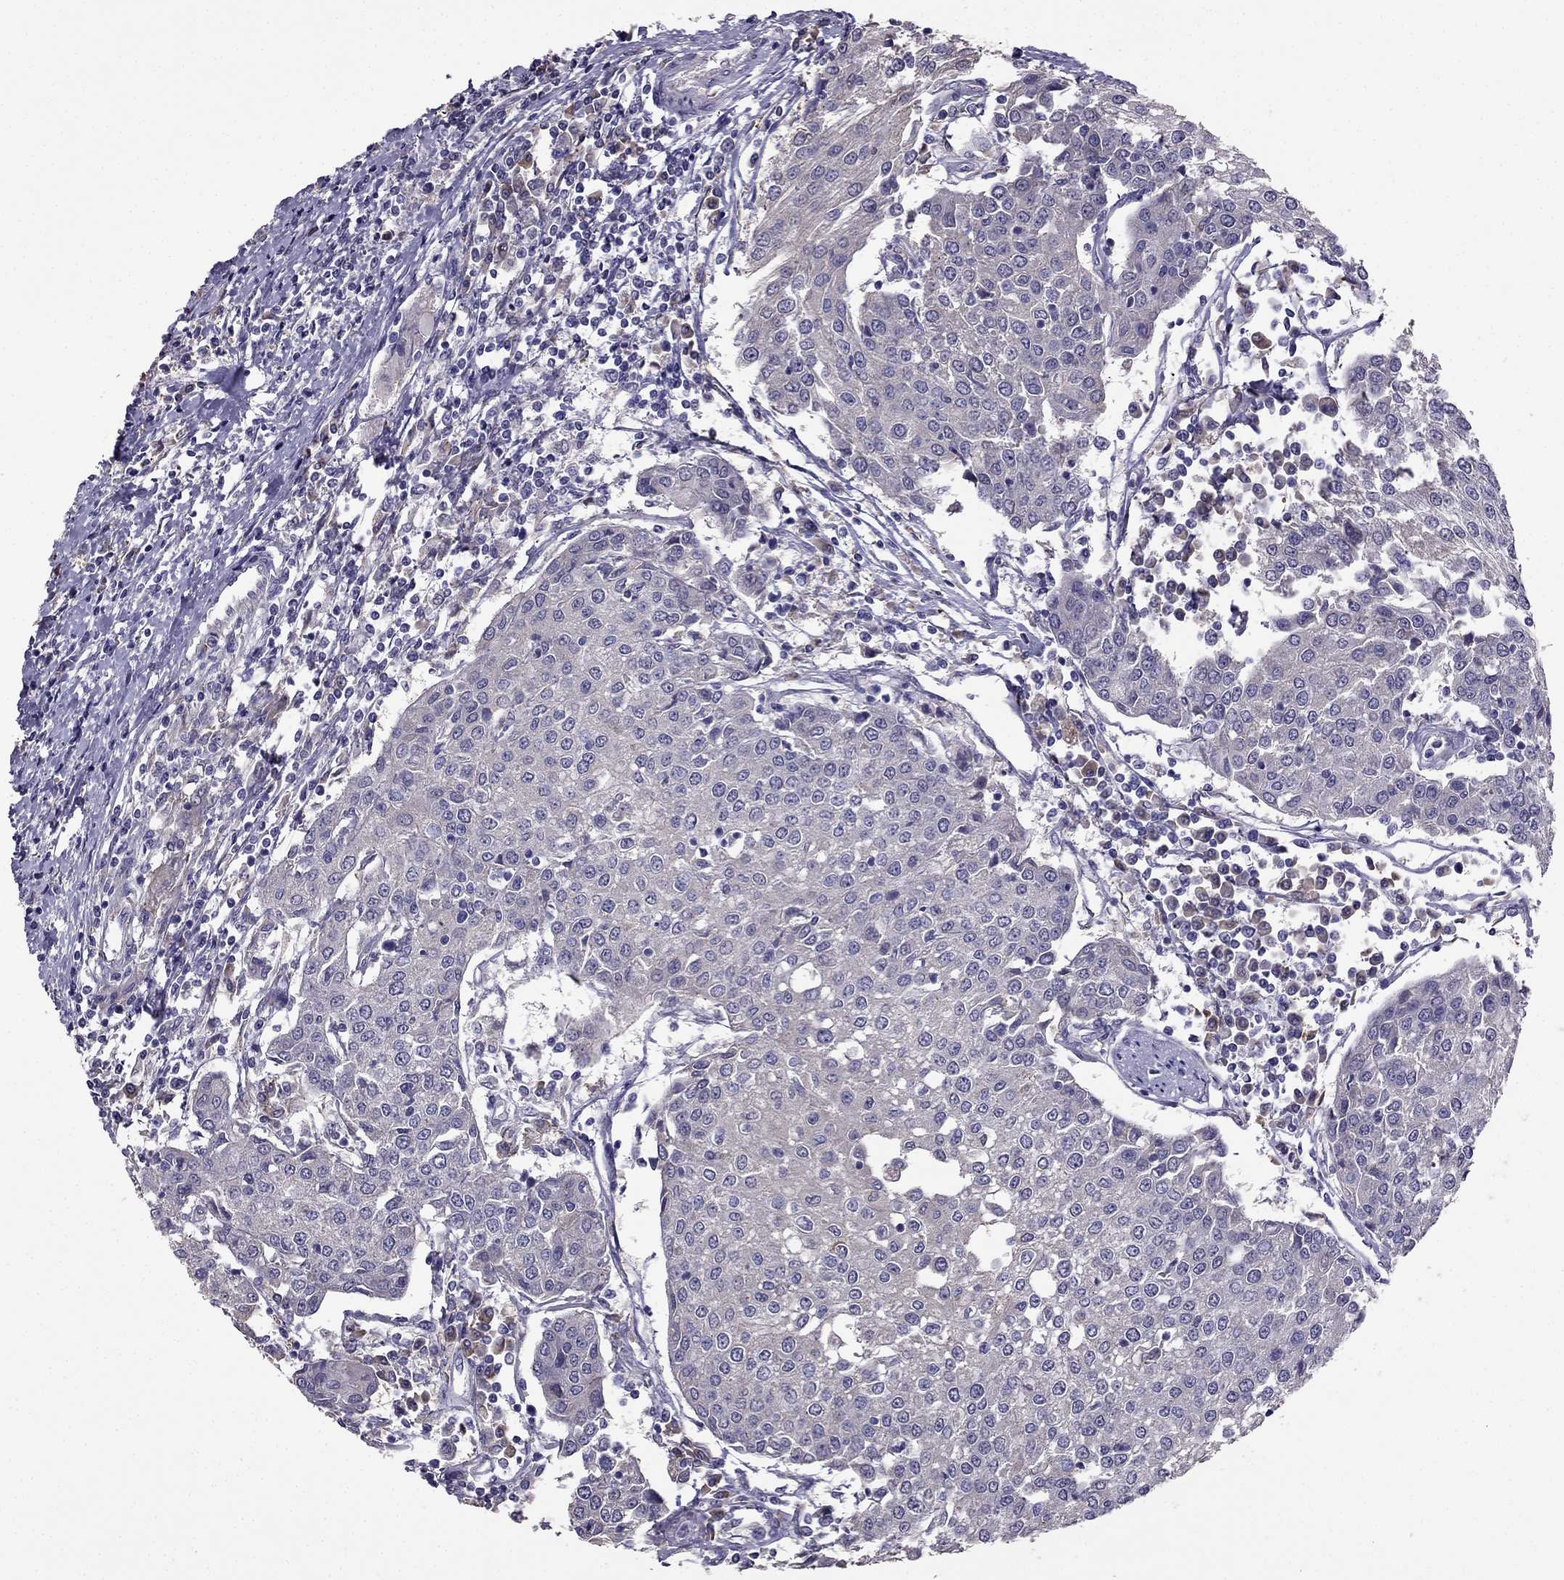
{"staining": {"intensity": "negative", "quantity": "none", "location": "none"}, "tissue": "urothelial cancer", "cell_type": "Tumor cells", "image_type": "cancer", "snomed": [{"axis": "morphology", "description": "Urothelial carcinoma, High grade"}, {"axis": "topography", "description": "Urinary bladder"}], "caption": "Immunohistochemical staining of urothelial cancer demonstrates no significant expression in tumor cells.", "gene": "CDH9", "patient": {"sex": "female", "age": 85}}